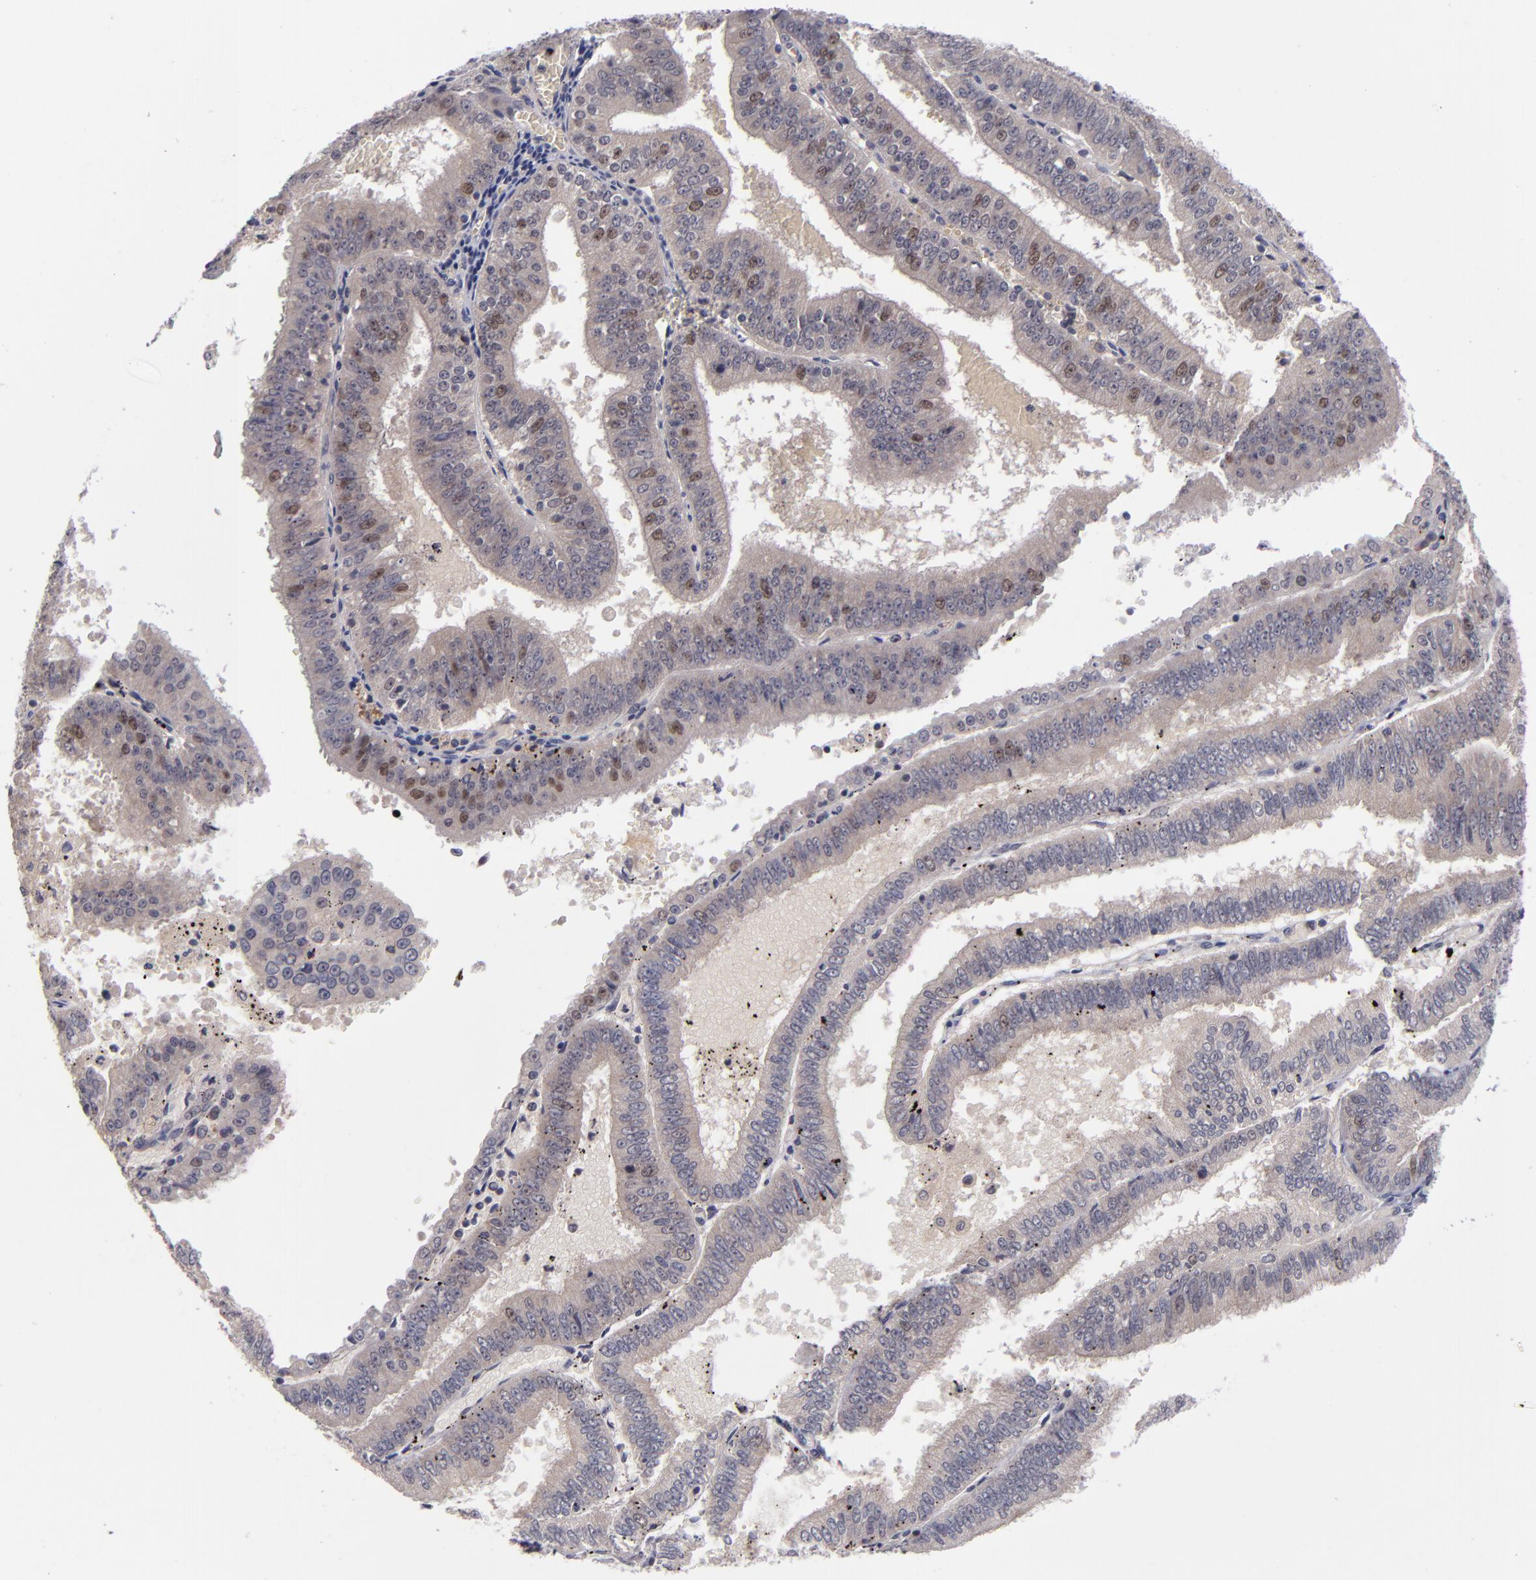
{"staining": {"intensity": "moderate", "quantity": "25%-75%", "location": "nuclear"}, "tissue": "endometrial cancer", "cell_type": "Tumor cells", "image_type": "cancer", "snomed": [{"axis": "morphology", "description": "Adenocarcinoma, NOS"}, {"axis": "topography", "description": "Endometrium"}], "caption": "Immunohistochemical staining of endometrial cancer exhibits medium levels of moderate nuclear protein expression in approximately 25%-75% of tumor cells.", "gene": "CDC7", "patient": {"sex": "female", "age": 66}}